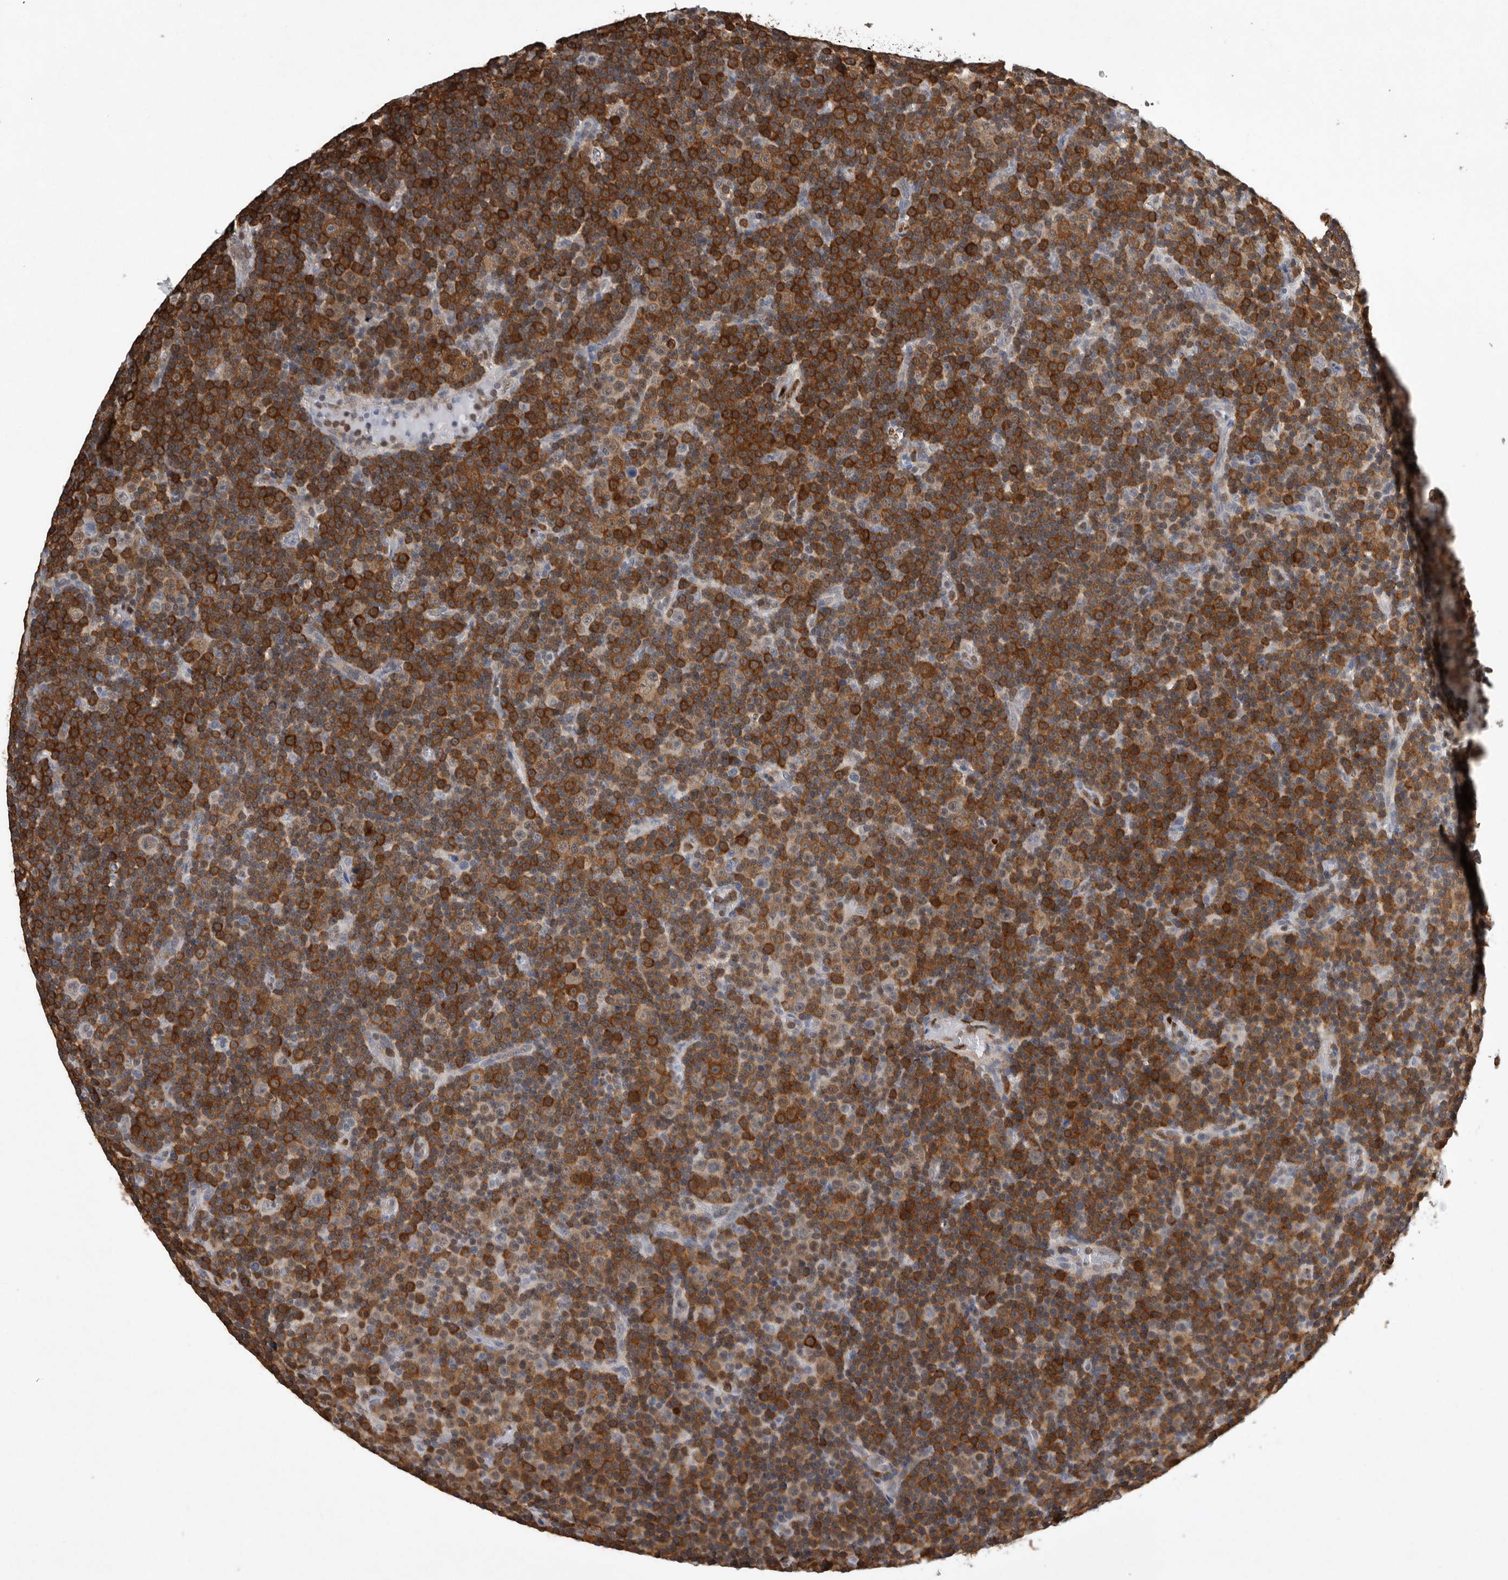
{"staining": {"intensity": "strong", "quantity": "<25%", "location": "cytoplasmic/membranous"}, "tissue": "lymphoma", "cell_type": "Tumor cells", "image_type": "cancer", "snomed": [{"axis": "morphology", "description": "Malignant lymphoma, non-Hodgkin's type, Low grade"}, {"axis": "topography", "description": "Lymph node"}], "caption": "Tumor cells demonstrate medium levels of strong cytoplasmic/membranous positivity in about <25% of cells in human lymphoma.", "gene": "PDCD4", "patient": {"sex": "female", "age": 67}}